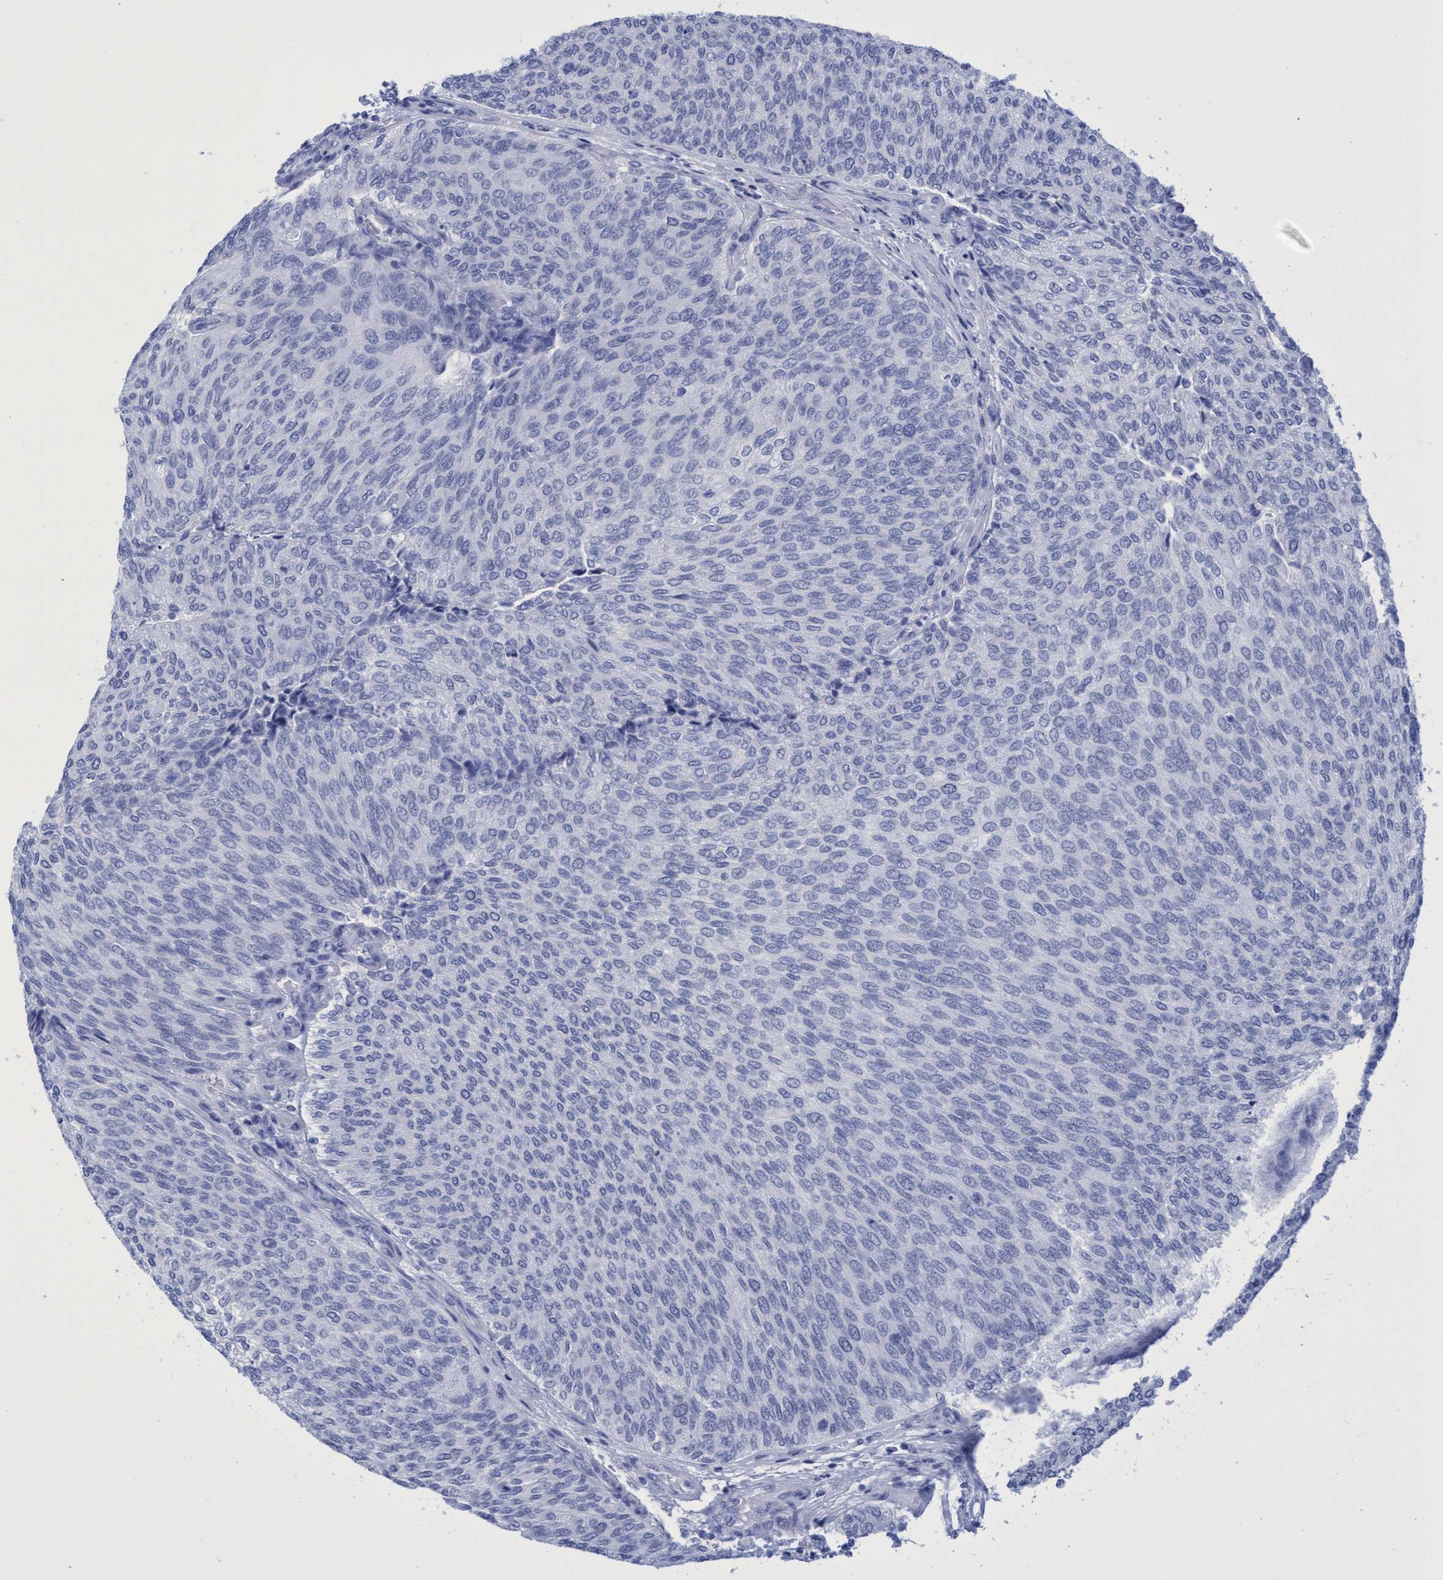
{"staining": {"intensity": "negative", "quantity": "none", "location": "none"}, "tissue": "urothelial cancer", "cell_type": "Tumor cells", "image_type": "cancer", "snomed": [{"axis": "morphology", "description": "Urothelial carcinoma, Low grade"}, {"axis": "topography", "description": "Urinary bladder"}], "caption": "This is an IHC photomicrograph of human low-grade urothelial carcinoma. There is no expression in tumor cells.", "gene": "INSL6", "patient": {"sex": "female", "age": 79}}